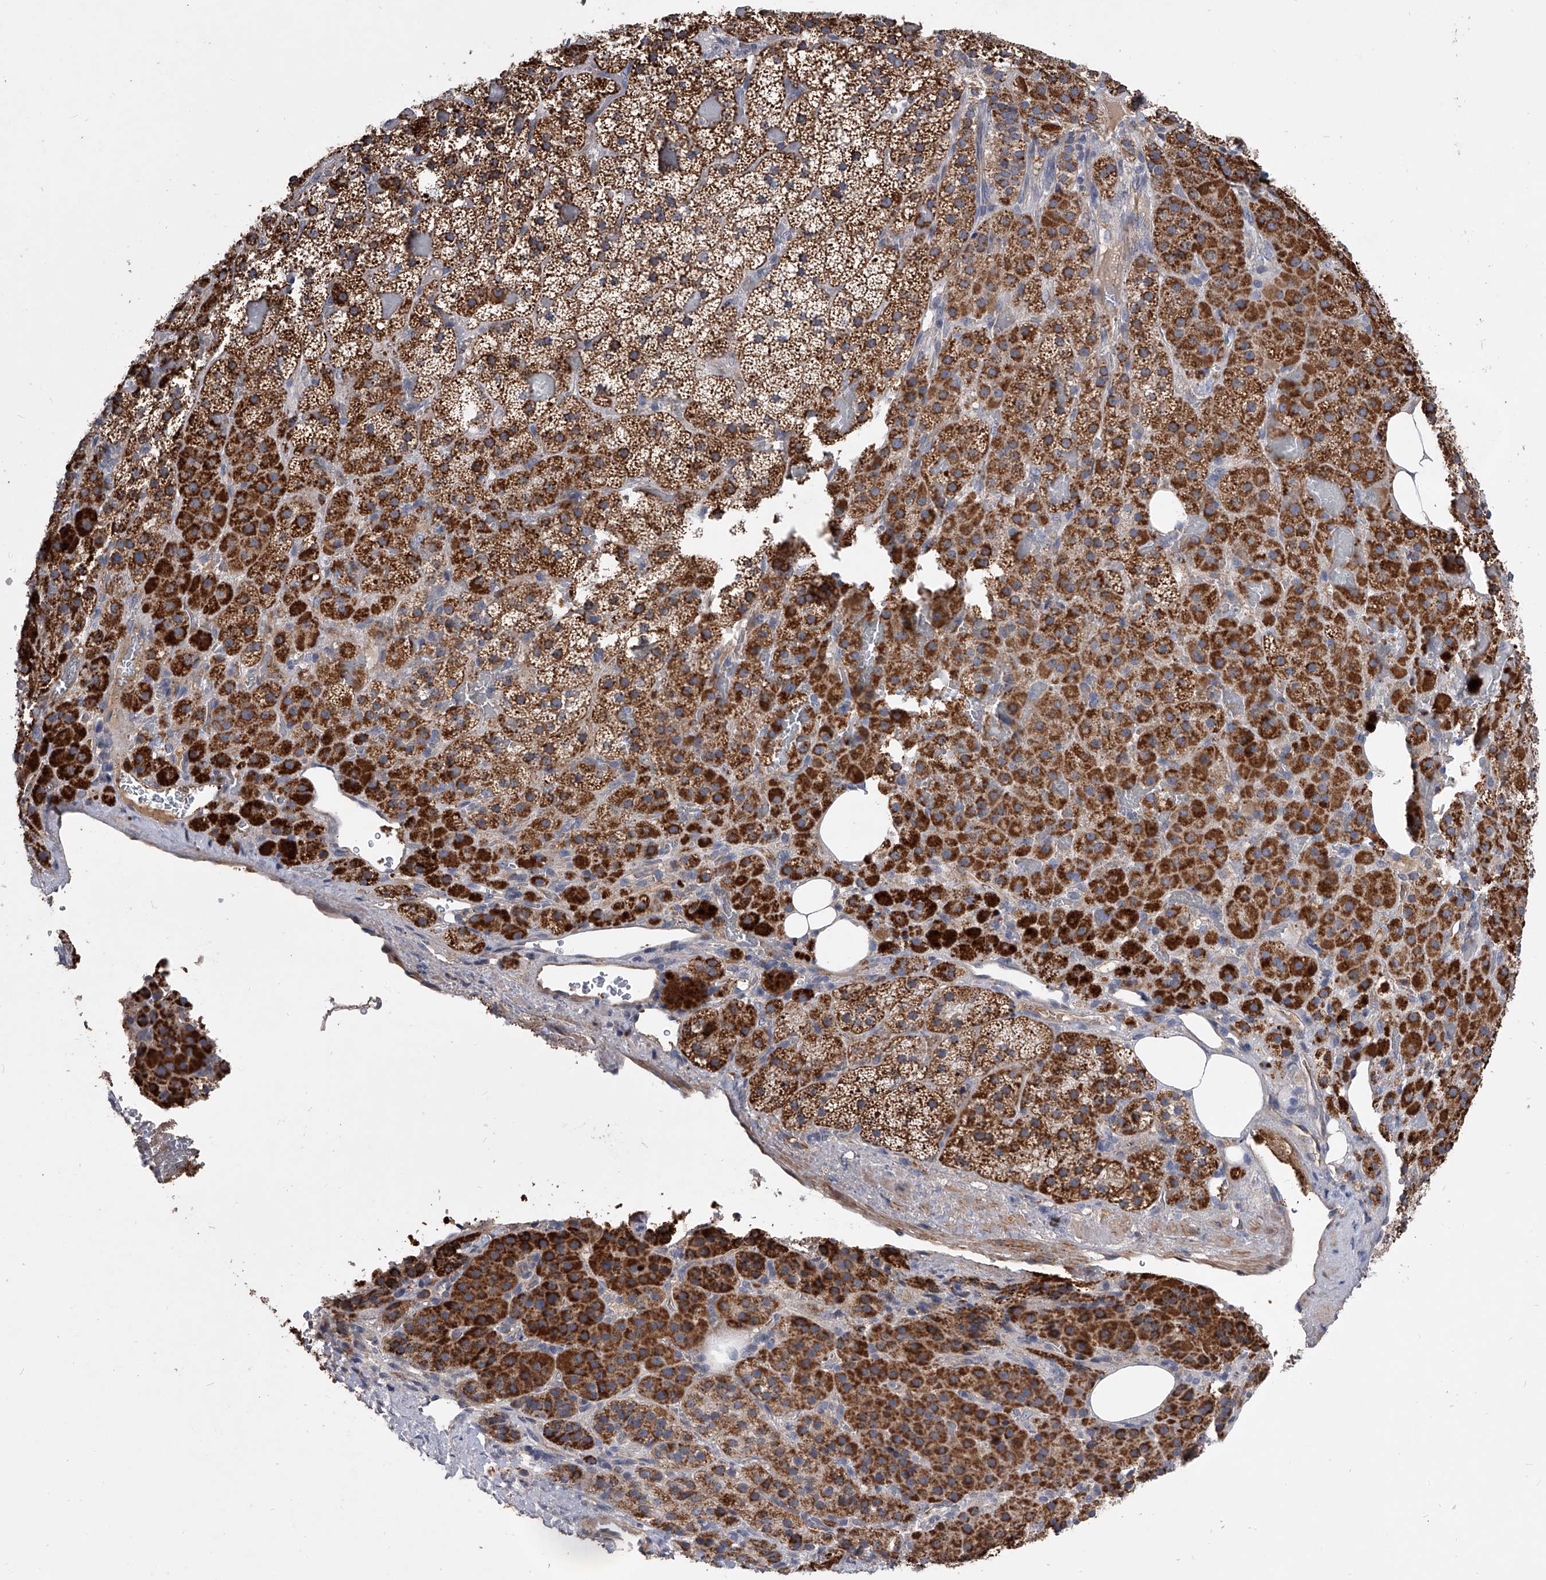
{"staining": {"intensity": "strong", "quantity": "25%-75%", "location": "cytoplasmic/membranous"}, "tissue": "adrenal gland", "cell_type": "Glandular cells", "image_type": "normal", "snomed": [{"axis": "morphology", "description": "Normal tissue, NOS"}, {"axis": "topography", "description": "Adrenal gland"}], "caption": "Immunohistochemical staining of benign adrenal gland displays high levels of strong cytoplasmic/membranous staining in approximately 25%-75% of glandular cells. Using DAB (brown) and hematoxylin (blue) stains, captured at high magnification using brightfield microscopy.", "gene": "NRP1", "patient": {"sex": "female", "age": 59}}